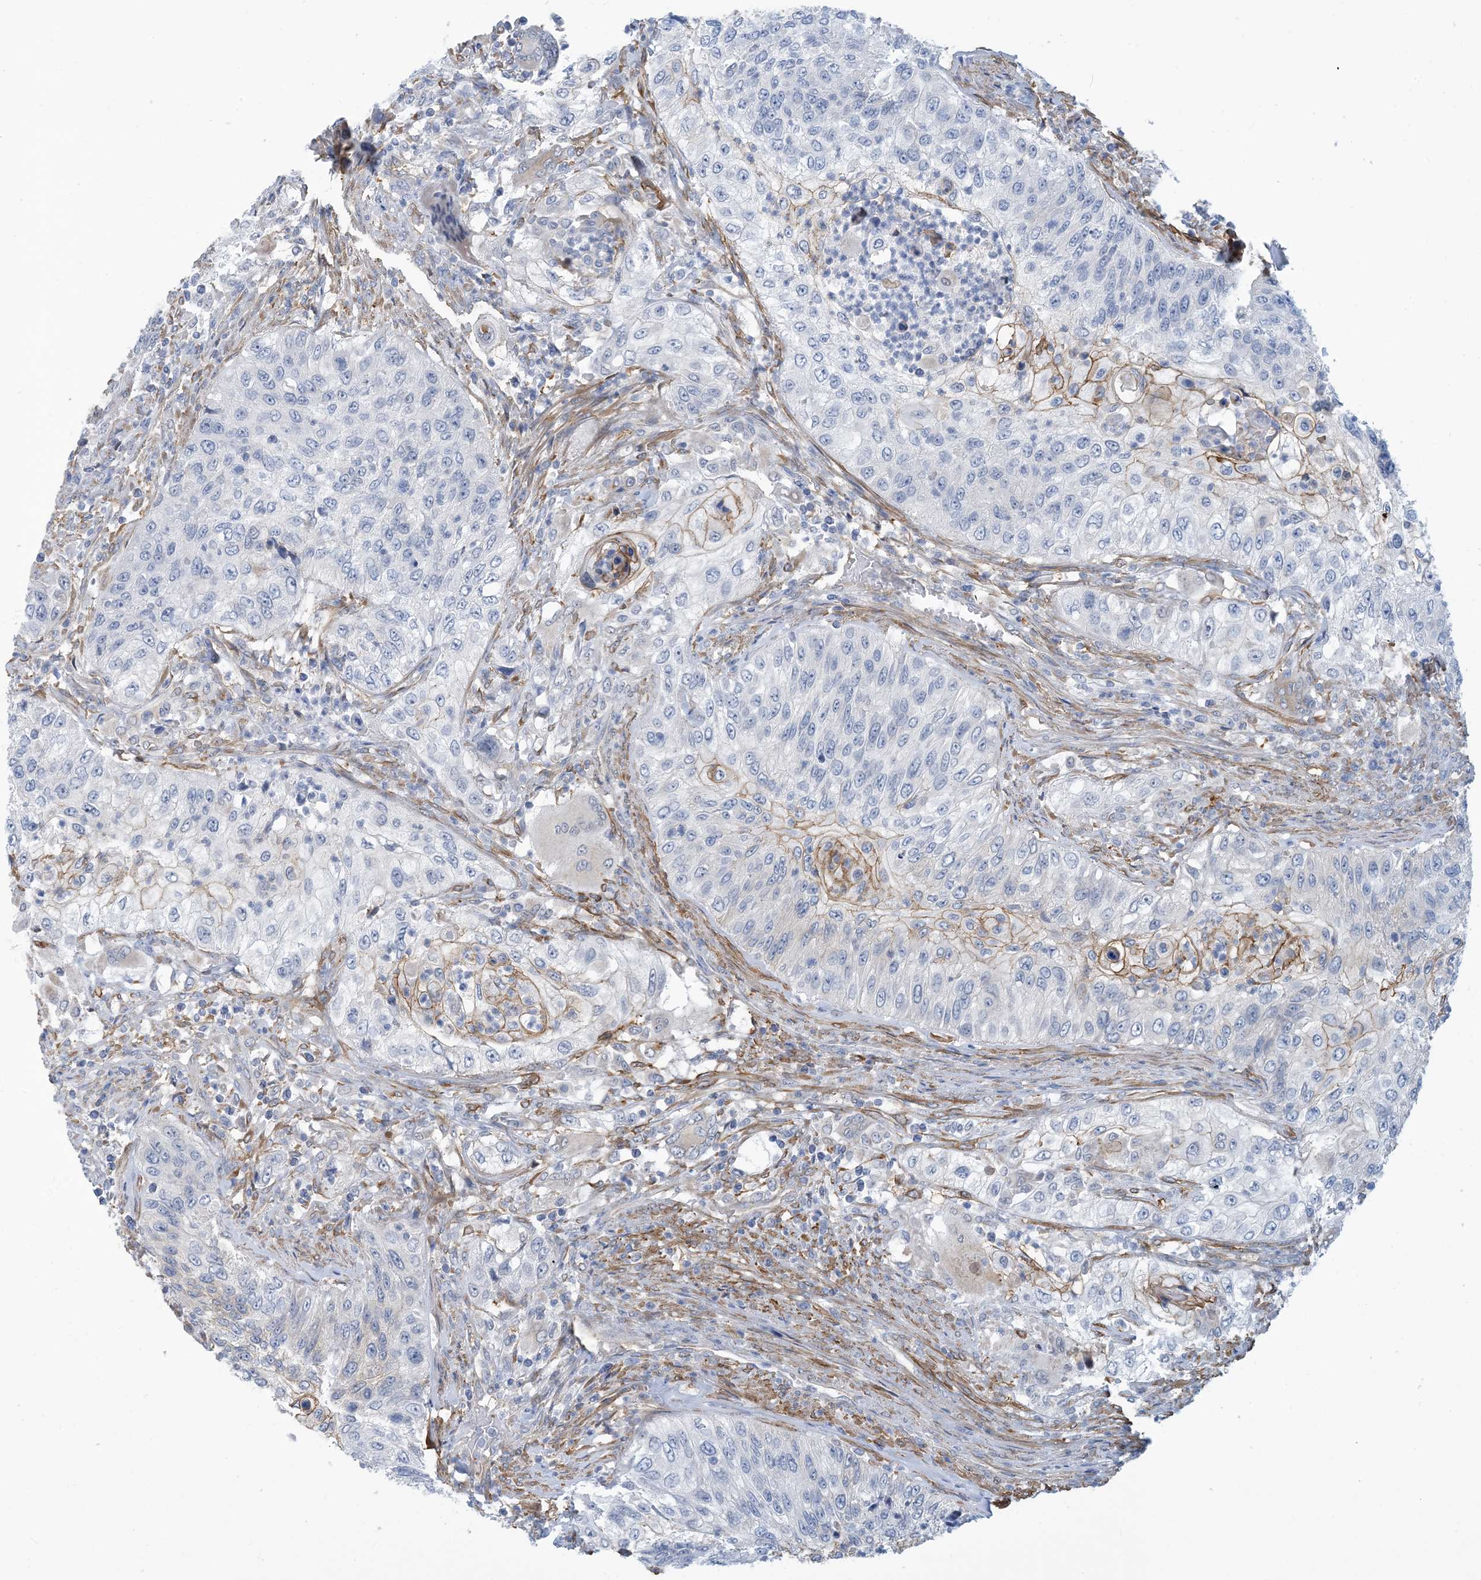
{"staining": {"intensity": "negative", "quantity": "none", "location": "none"}, "tissue": "urothelial cancer", "cell_type": "Tumor cells", "image_type": "cancer", "snomed": [{"axis": "morphology", "description": "Urothelial carcinoma, High grade"}, {"axis": "topography", "description": "Urinary bladder"}], "caption": "Urothelial carcinoma (high-grade) was stained to show a protein in brown. There is no significant expression in tumor cells. (DAB (3,3'-diaminobenzidine) immunohistochemistry, high magnification).", "gene": "EIF2A", "patient": {"sex": "female", "age": 60}}